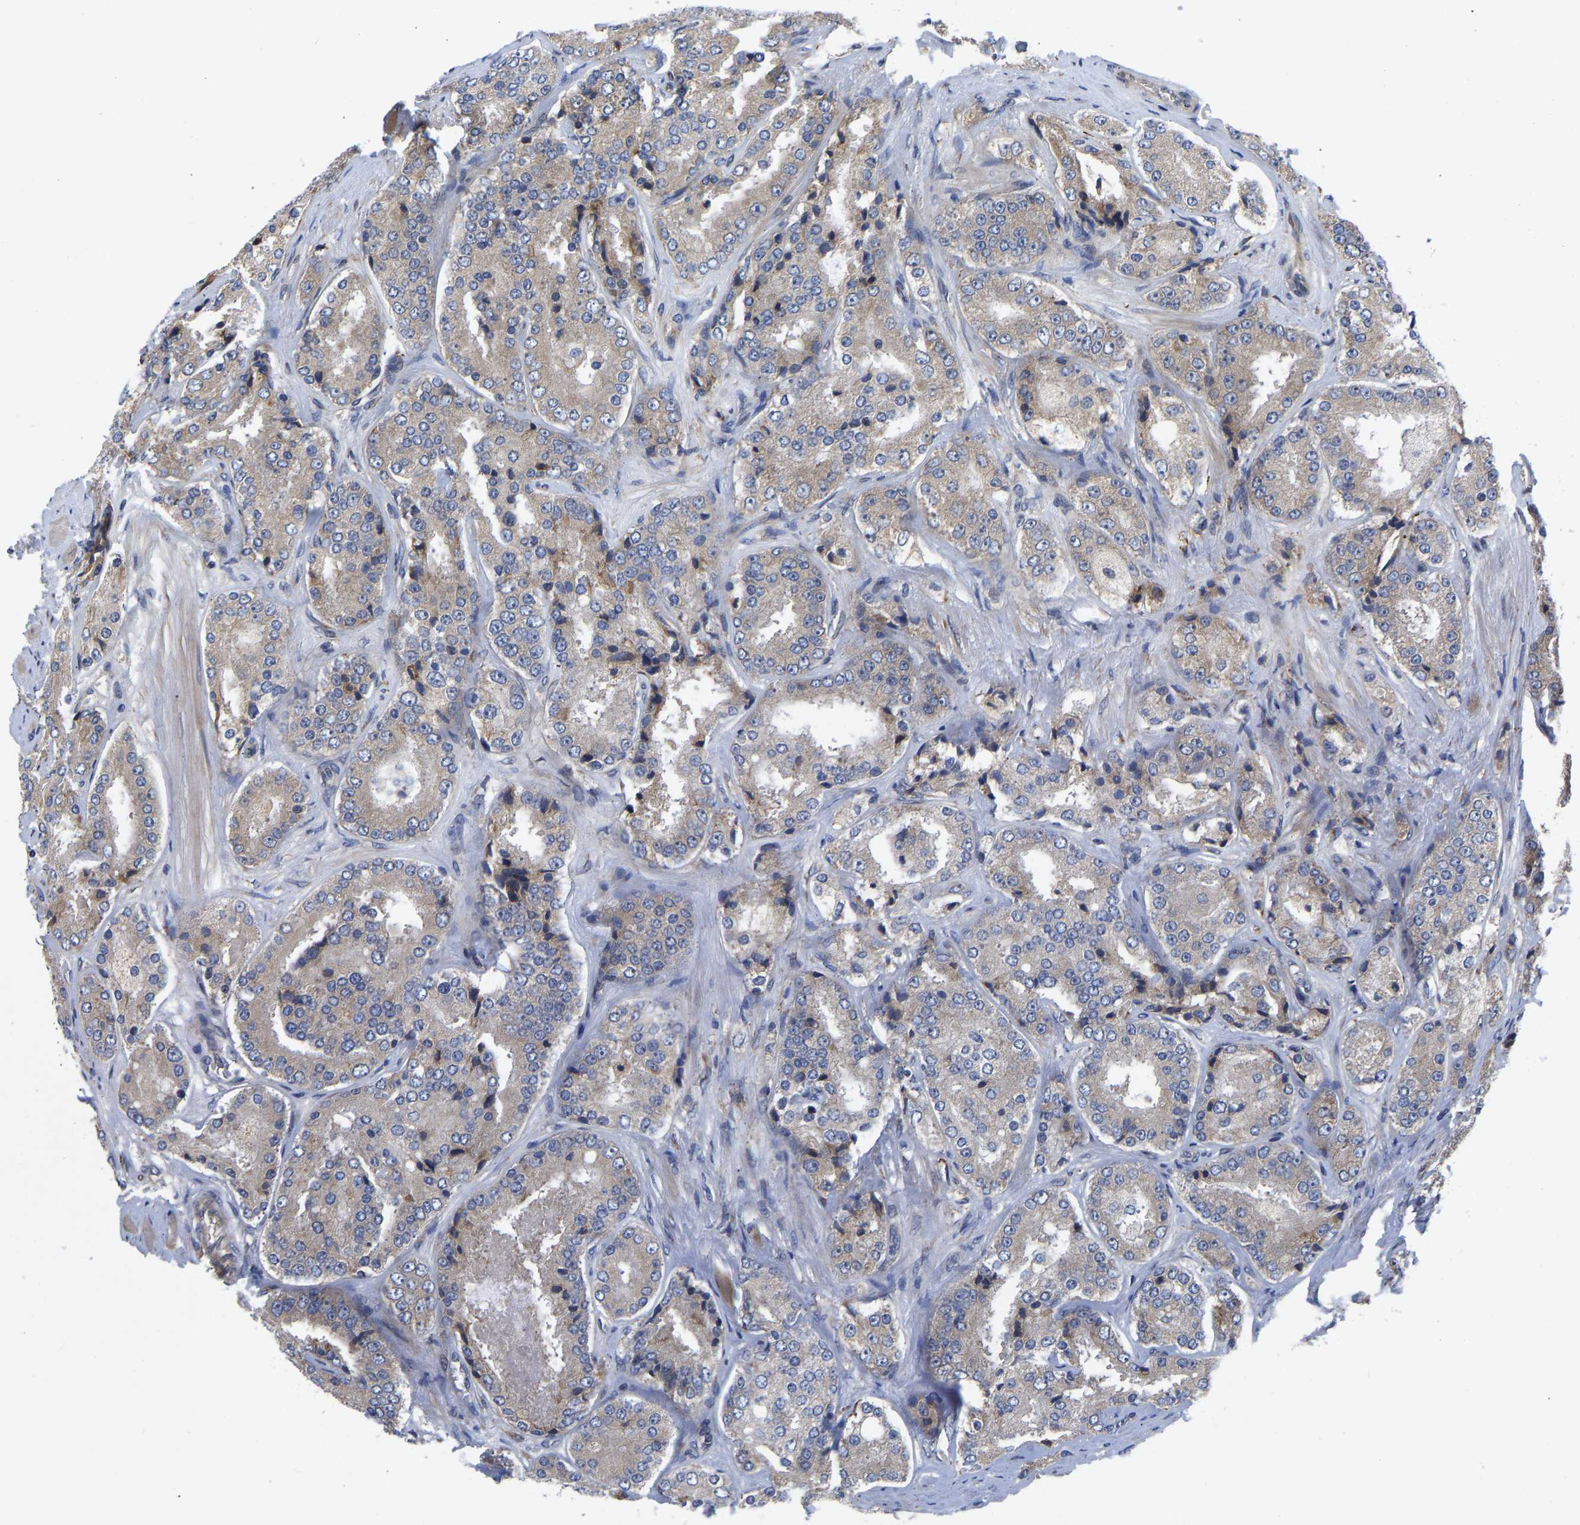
{"staining": {"intensity": "weak", "quantity": "<25%", "location": "cytoplasmic/membranous"}, "tissue": "prostate cancer", "cell_type": "Tumor cells", "image_type": "cancer", "snomed": [{"axis": "morphology", "description": "Adenocarcinoma, High grade"}, {"axis": "topography", "description": "Prostate"}], "caption": "Tumor cells are negative for protein expression in human prostate adenocarcinoma (high-grade).", "gene": "FRRS1", "patient": {"sex": "male", "age": 65}}